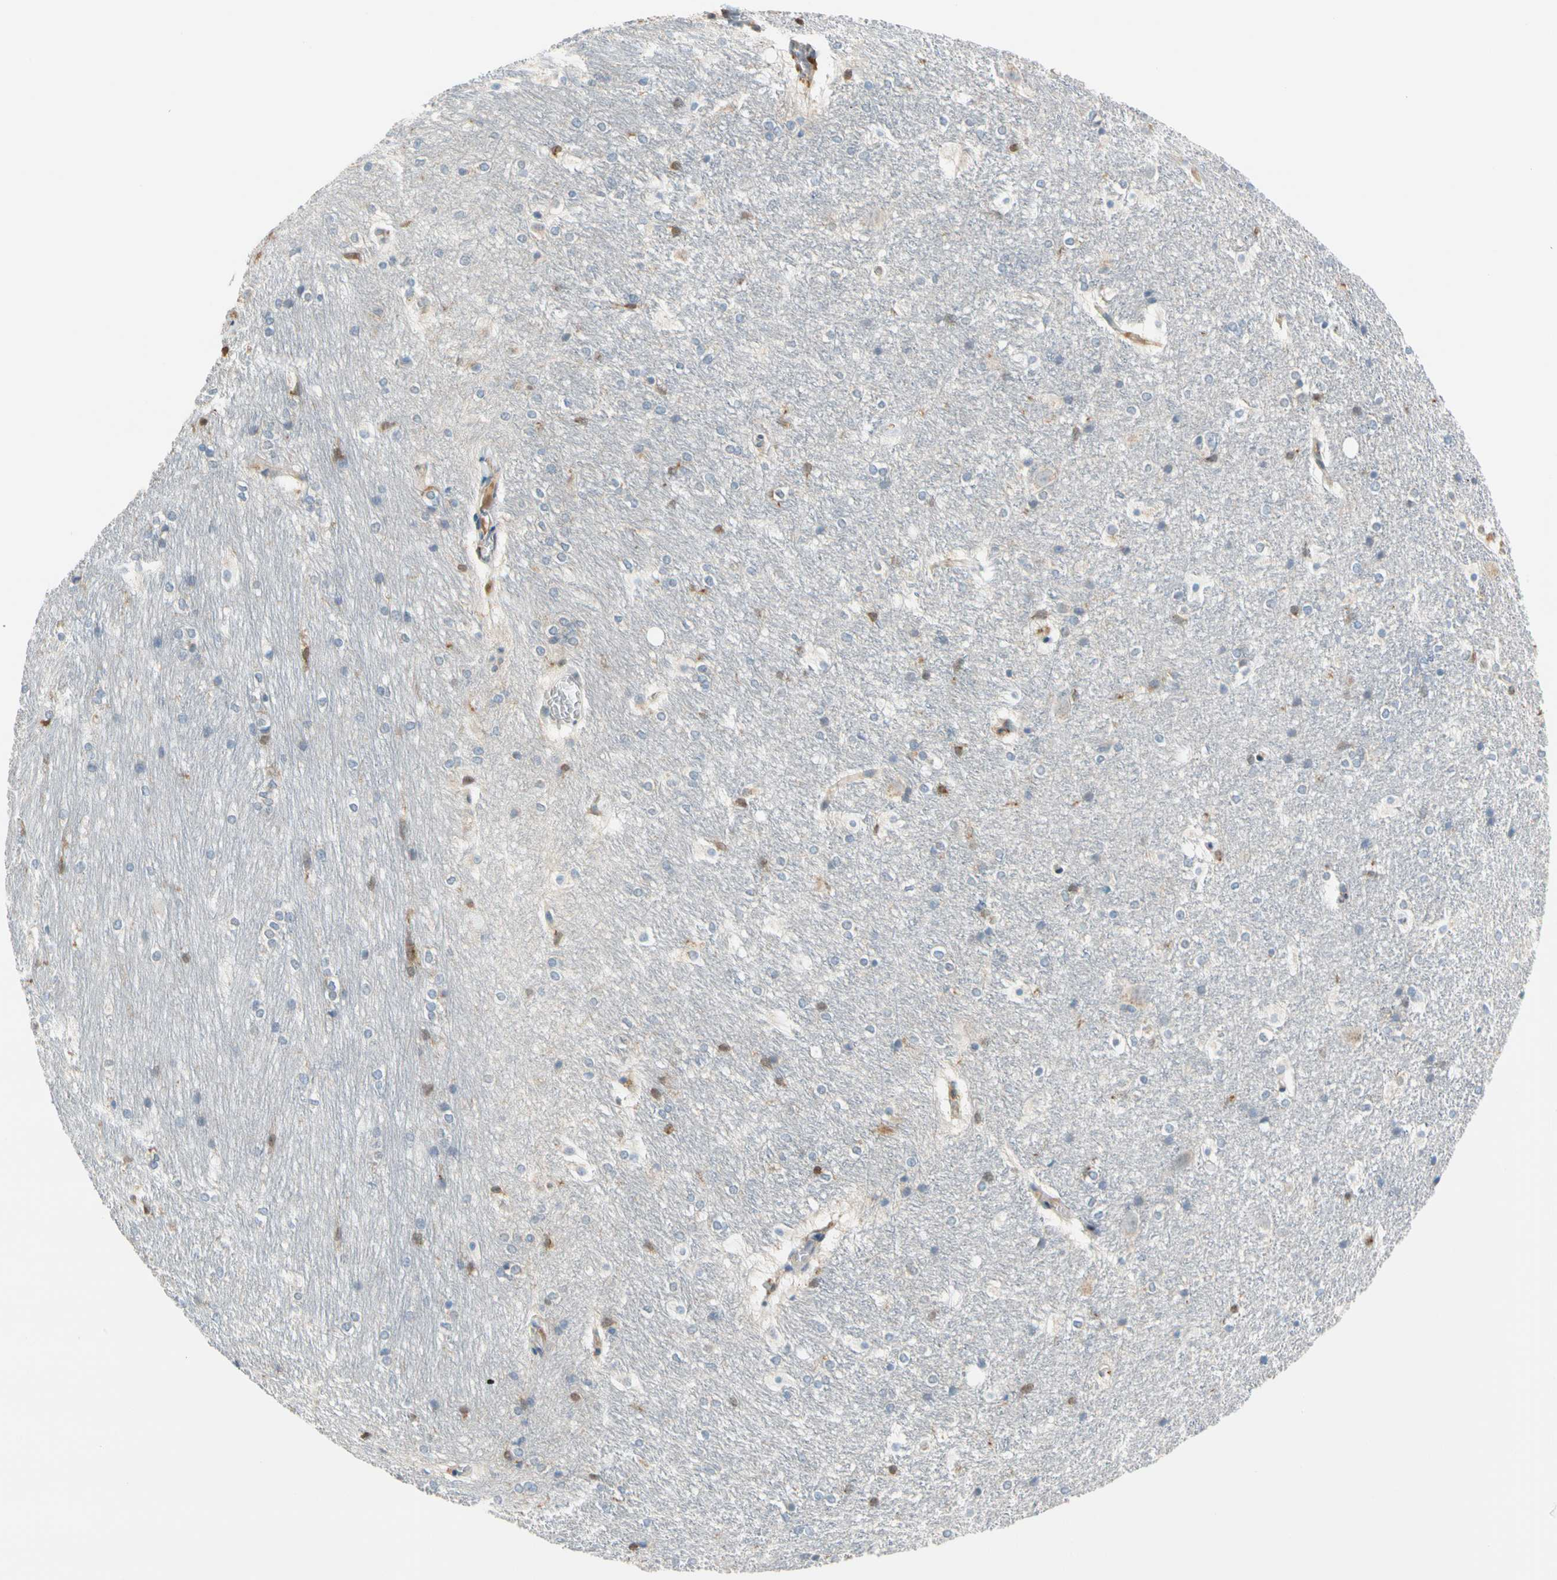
{"staining": {"intensity": "moderate", "quantity": "<25%", "location": "cytoplasmic/membranous,nuclear"}, "tissue": "hippocampus", "cell_type": "Glial cells", "image_type": "normal", "snomed": [{"axis": "morphology", "description": "Normal tissue, NOS"}, {"axis": "topography", "description": "Hippocampus"}], "caption": "Moderate cytoplasmic/membranous,nuclear staining is identified in approximately <25% of glial cells in unremarkable hippocampus. The protein of interest is stained brown, and the nuclei are stained in blue (DAB IHC with brightfield microscopy, high magnification).", "gene": "GPSM2", "patient": {"sex": "female", "age": 19}}